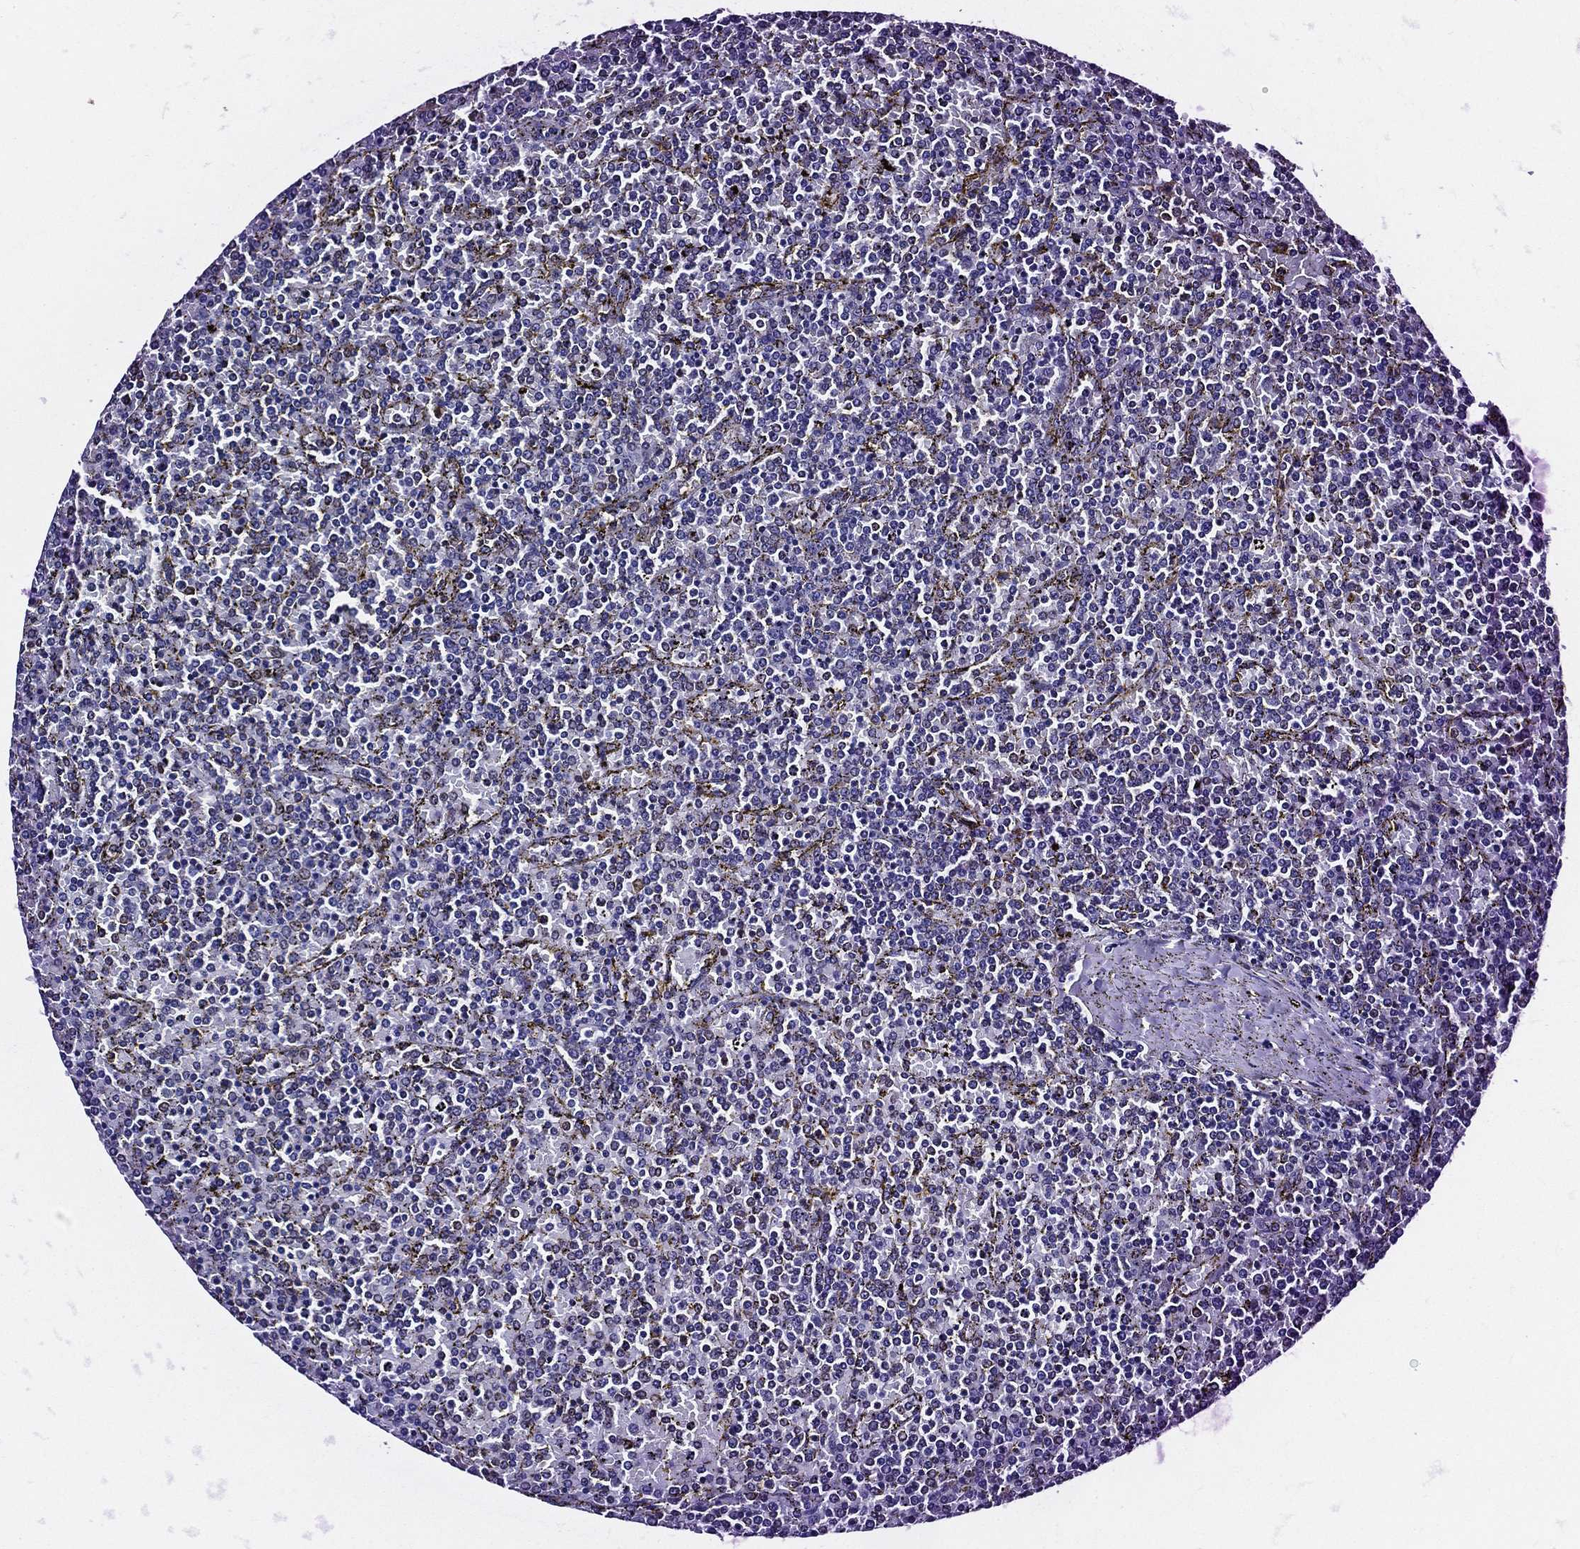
{"staining": {"intensity": "negative", "quantity": "none", "location": "none"}, "tissue": "lymphoma", "cell_type": "Tumor cells", "image_type": "cancer", "snomed": [{"axis": "morphology", "description": "Malignant lymphoma, non-Hodgkin's type, Low grade"}, {"axis": "topography", "description": "Spleen"}], "caption": "A high-resolution histopathology image shows immunohistochemistry (IHC) staining of malignant lymphoma, non-Hodgkin's type (low-grade), which exhibits no significant positivity in tumor cells.", "gene": "TICAM1", "patient": {"sex": "female", "age": 77}}